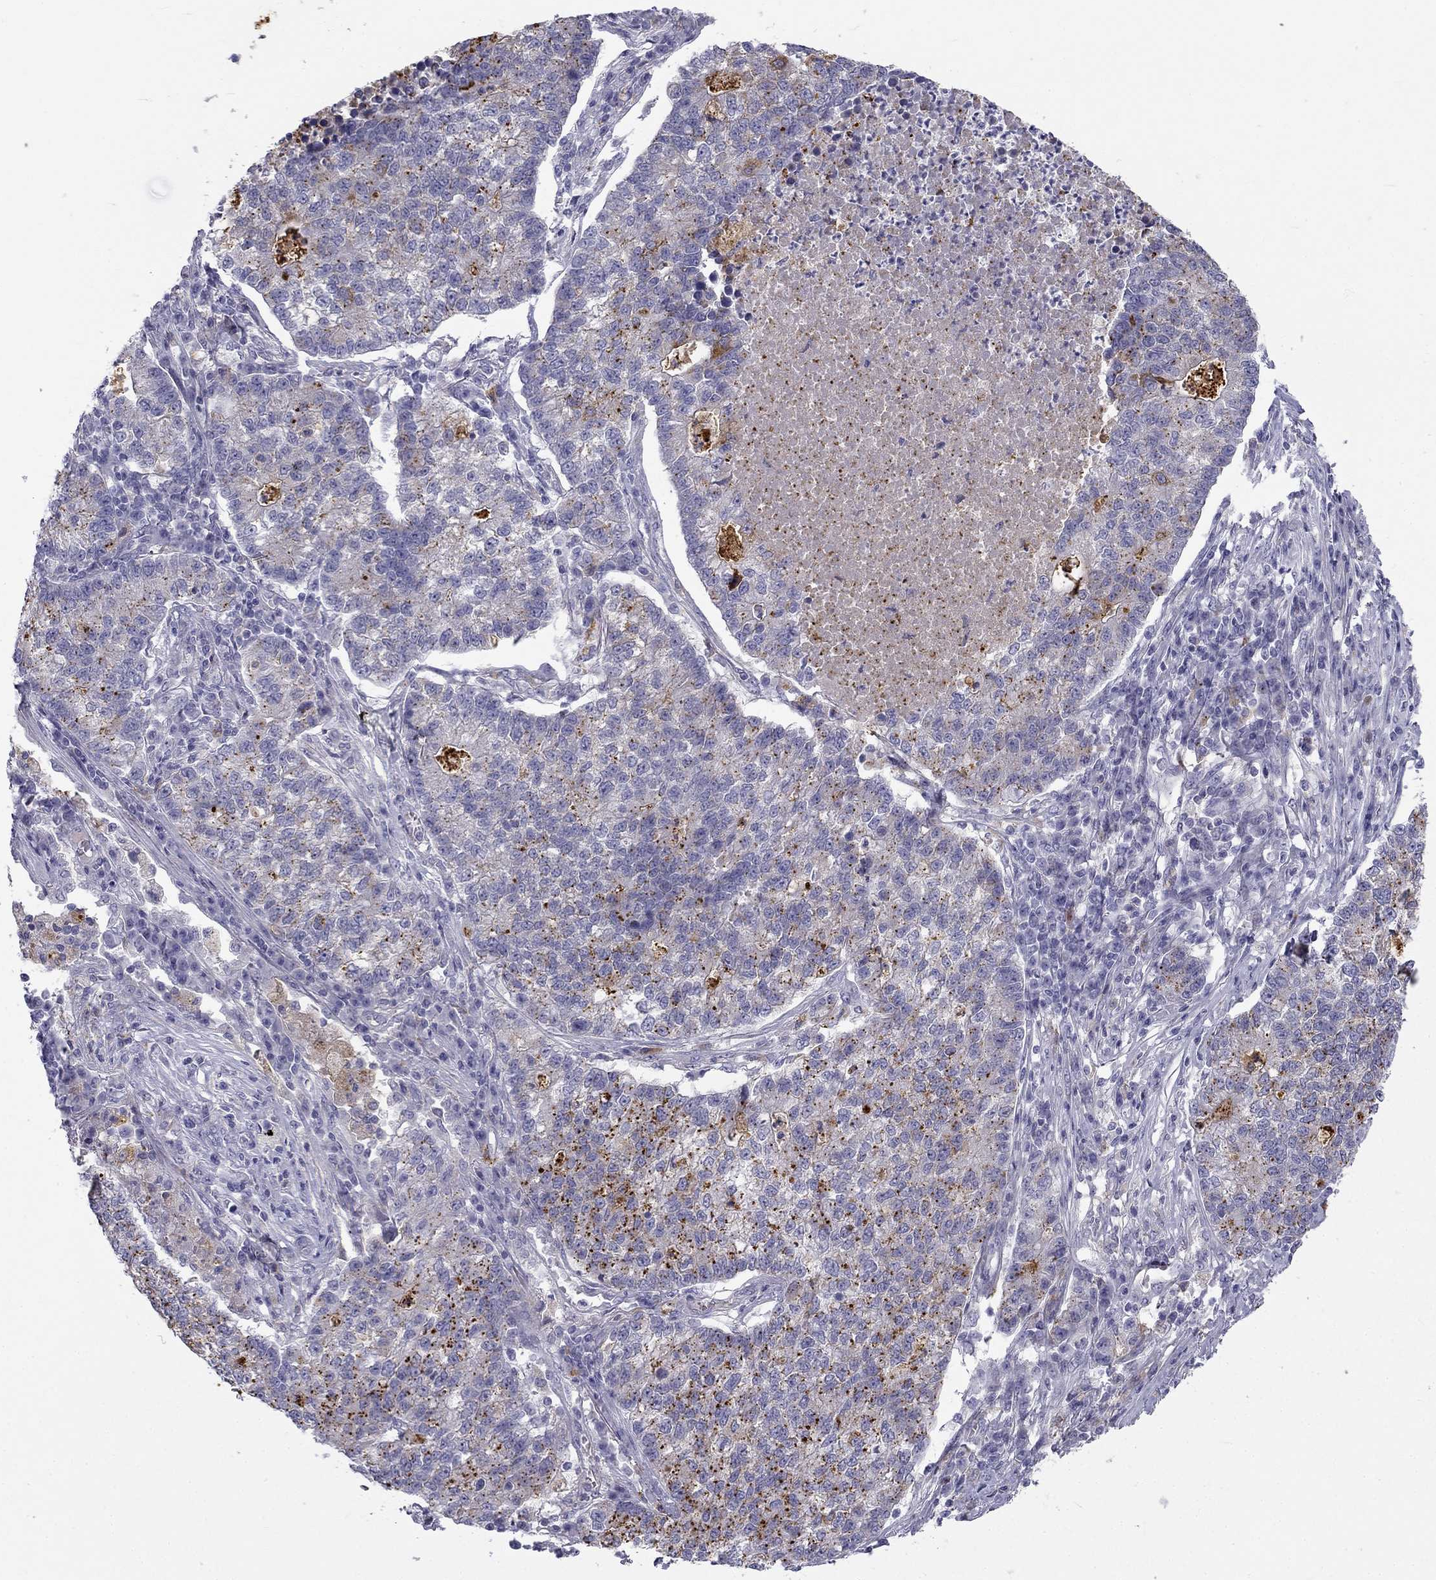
{"staining": {"intensity": "strong", "quantity": "<25%", "location": "cytoplasmic/membranous"}, "tissue": "lung cancer", "cell_type": "Tumor cells", "image_type": "cancer", "snomed": [{"axis": "morphology", "description": "Adenocarcinoma, NOS"}, {"axis": "topography", "description": "Lung"}], "caption": "An image showing strong cytoplasmic/membranous positivity in approximately <25% of tumor cells in lung adenocarcinoma, as visualized by brown immunohistochemical staining.", "gene": "CLPSL2", "patient": {"sex": "male", "age": 57}}